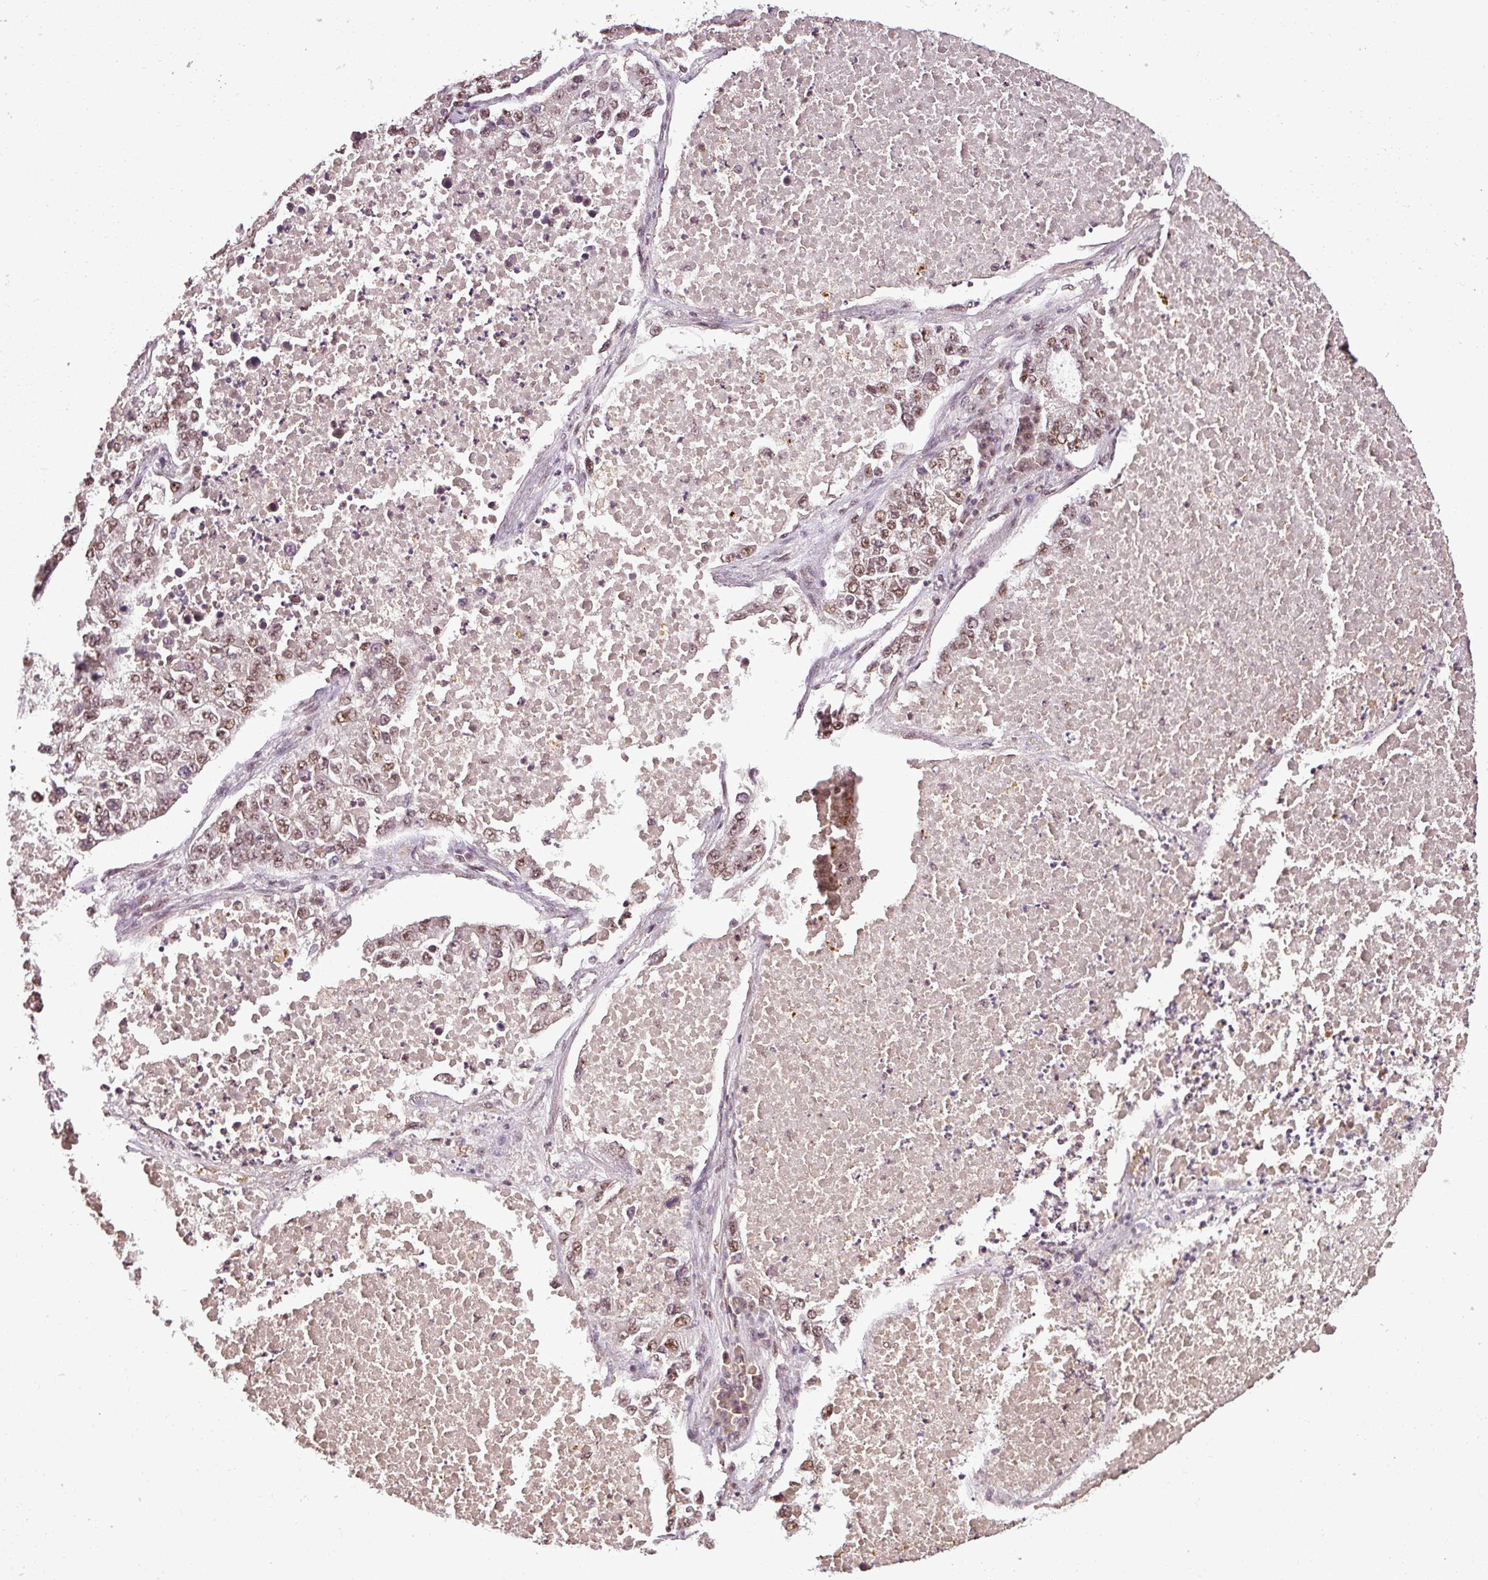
{"staining": {"intensity": "moderate", "quantity": ">75%", "location": "nuclear"}, "tissue": "lung cancer", "cell_type": "Tumor cells", "image_type": "cancer", "snomed": [{"axis": "morphology", "description": "Adenocarcinoma, NOS"}, {"axis": "topography", "description": "Lung"}], "caption": "Protein staining shows moderate nuclear expression in about >75% of tumor cells in lung adenocarcinoma.", "gene": "BCAS3", "patient": {"sex": "male", "age": 49}}